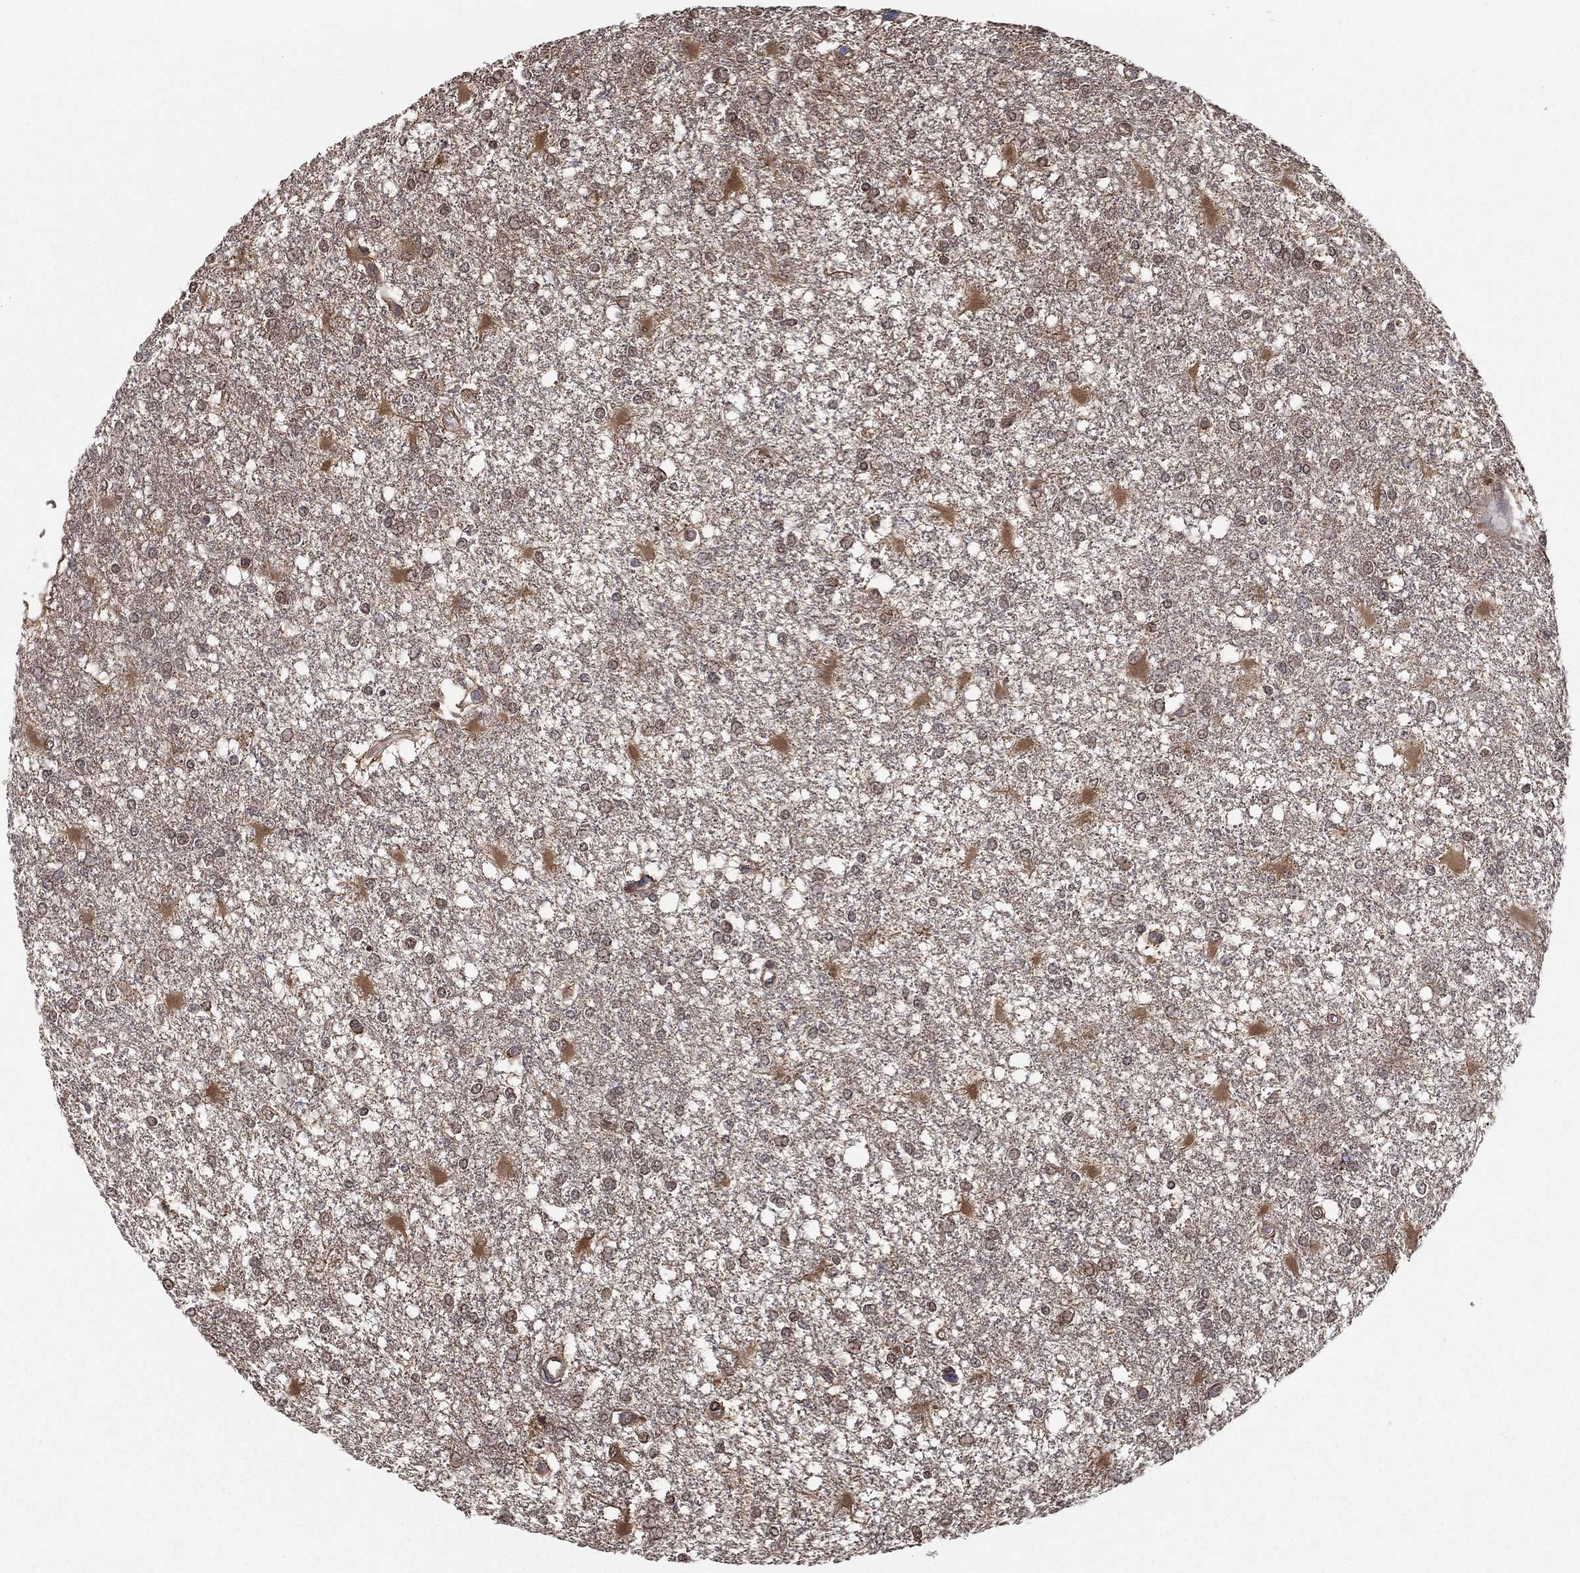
{"staining": {"intensity": "moderate", "quantity": "<25%", "location": "cytoplasmic/membranous"}, "tissue": "glioma", "cell_type": "Tumor cells", "image_type": "cancer", "snomed": [{"axis": "morphology", "description": "Glioma, malignant, High grade"}, {"axis": "topography", "description": "Cerebral cortex"}], "caption": "Protein analysis of malignant glioma (high-grade) tissue displays moderate cytoplasmic/membranous positivity in about <25% of tumor cells.", "gene": "SLC6A6", "patient": {"sex": "male", "age": 79}}